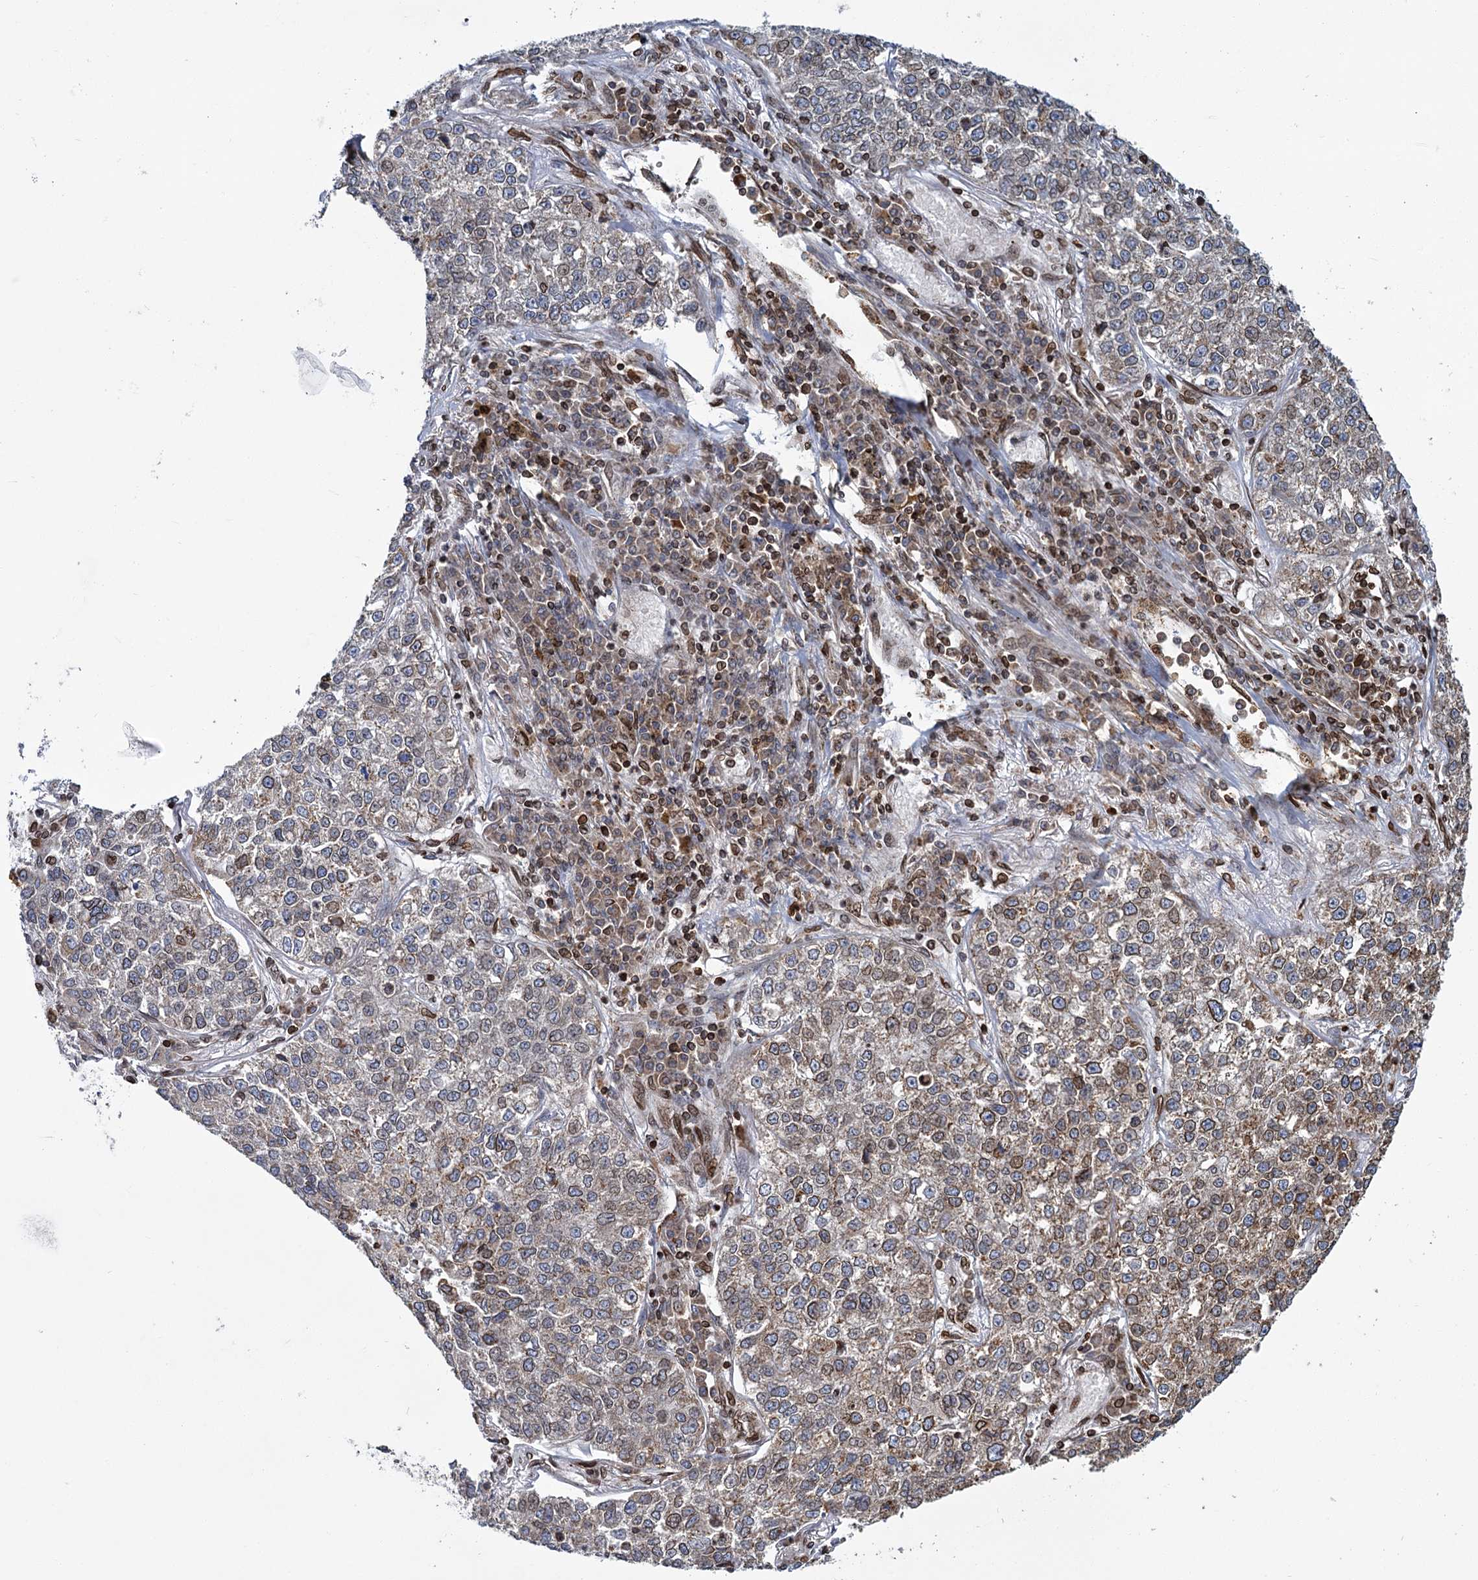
{"staining": {"intensity": "moderate", "quantity": "25%-75%", "location": "cytoplasmic/membranous,nuclear"}, "tissue": "lung cancer", "cell_type": "Tumor cells", "image_type": "cancer", "snomed": [{"axis": "morphology", "description": "Adenocarcinoma, NOS"}, {"axis": "topography", "description": "Lung"}], "caption": "Lung cancer (adenocarcinoma) stained for a protein demonstrates moderate cytoplasmic/membranous and nuclear positivity in tumor cells.", "gene": "CFAP46", "patient": {"sex": "male", "age": 49}}